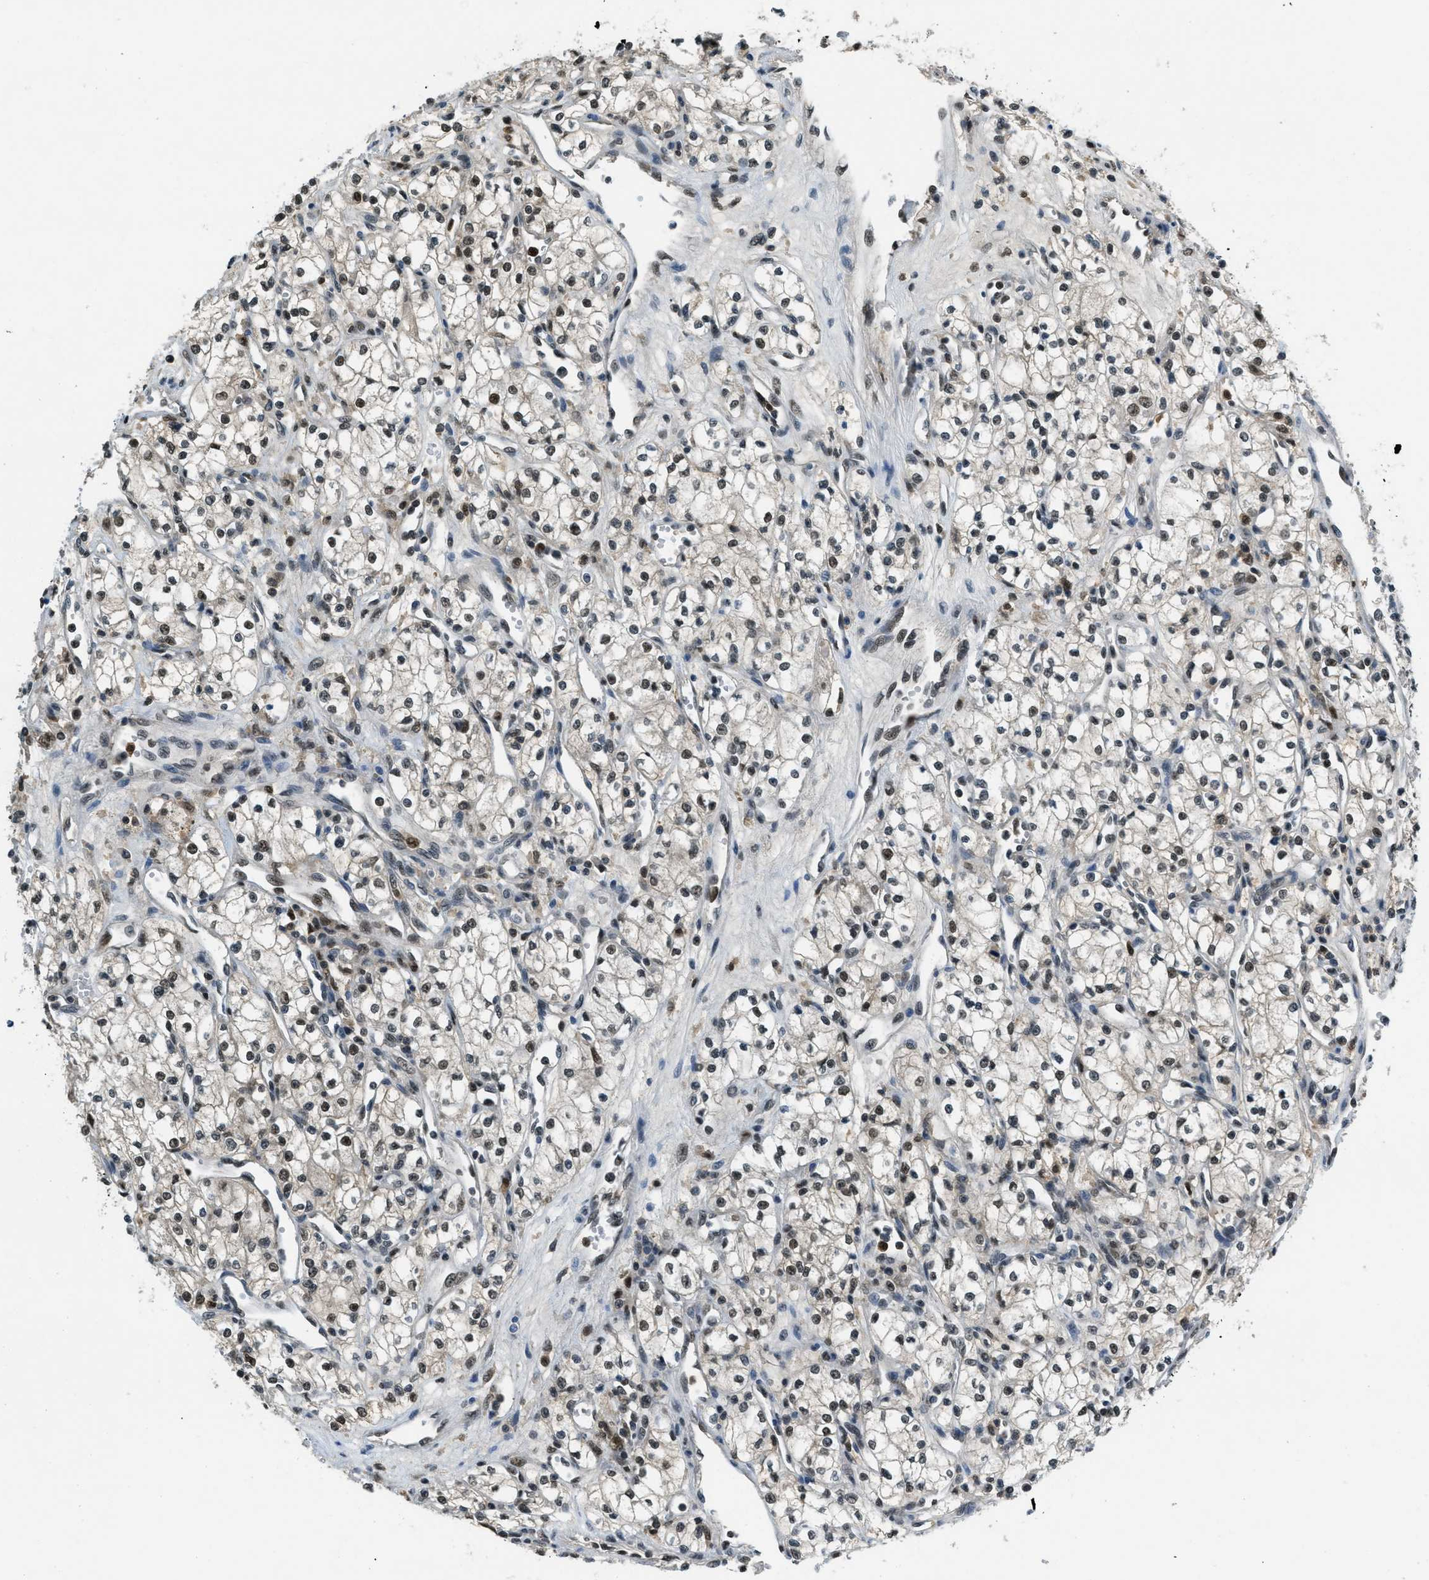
{"staining": {"intensity": "moderate", "quantity": ">75%", "location": "nuclear"}, "tissue": "renal cancer", "cell_type": "Tumor cells", "image_type": "cancer", "snomed": [{"axis": "morphology", "description": "Adenocarcinoma, NOS"}, {"axis": "topography", "description": "Kidney"}], "caption": "DAB immunohistochemical staining of human adenocarcinoma (renal) reveals moderate nuclear protein staining in approximately >75% of tumor cells. (IHC, brightfield microscopy, high magnification).", "gene": "OGFR", "patient": {"sex": "male", "age": 59}}